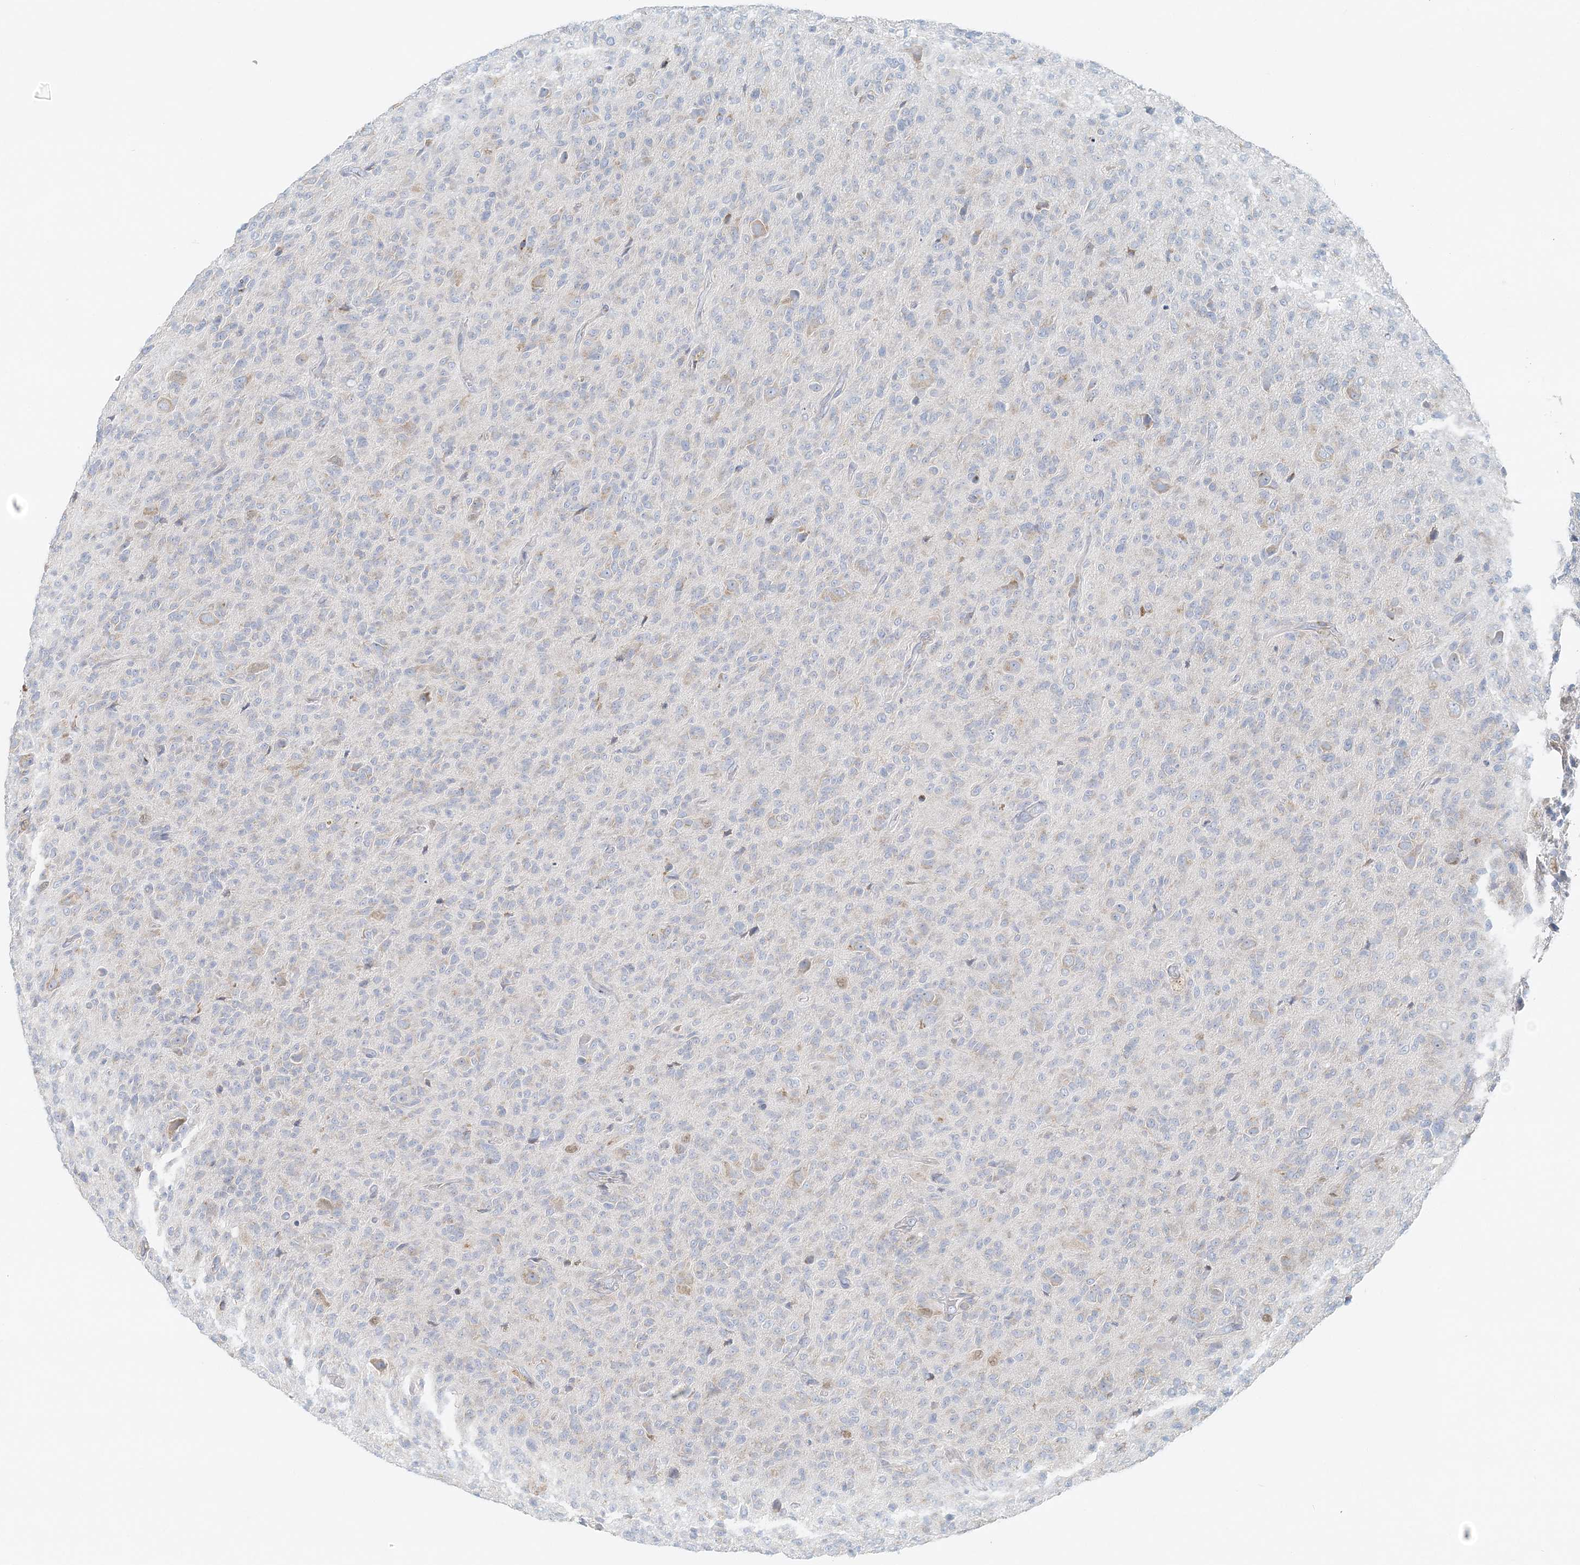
{"staining": {"intensity": "negative", "quantity": "none", "location": "none"}, "tissue": "glioma", "cell_type": "Tumor cells", "image_type": "cancer", "snomed": [{"axis": "morphology", "description": "Glioma, malignant, High grade"}, {"axis": "topography", "description": "Brain"}], "caption": "The immunohistochemistry micrograph has no significant positivity in tumor cells of high-grade glioma (malignant) tissue.", "gene": "STK11IP", "patient": {"sex": "female", "age": 57}}